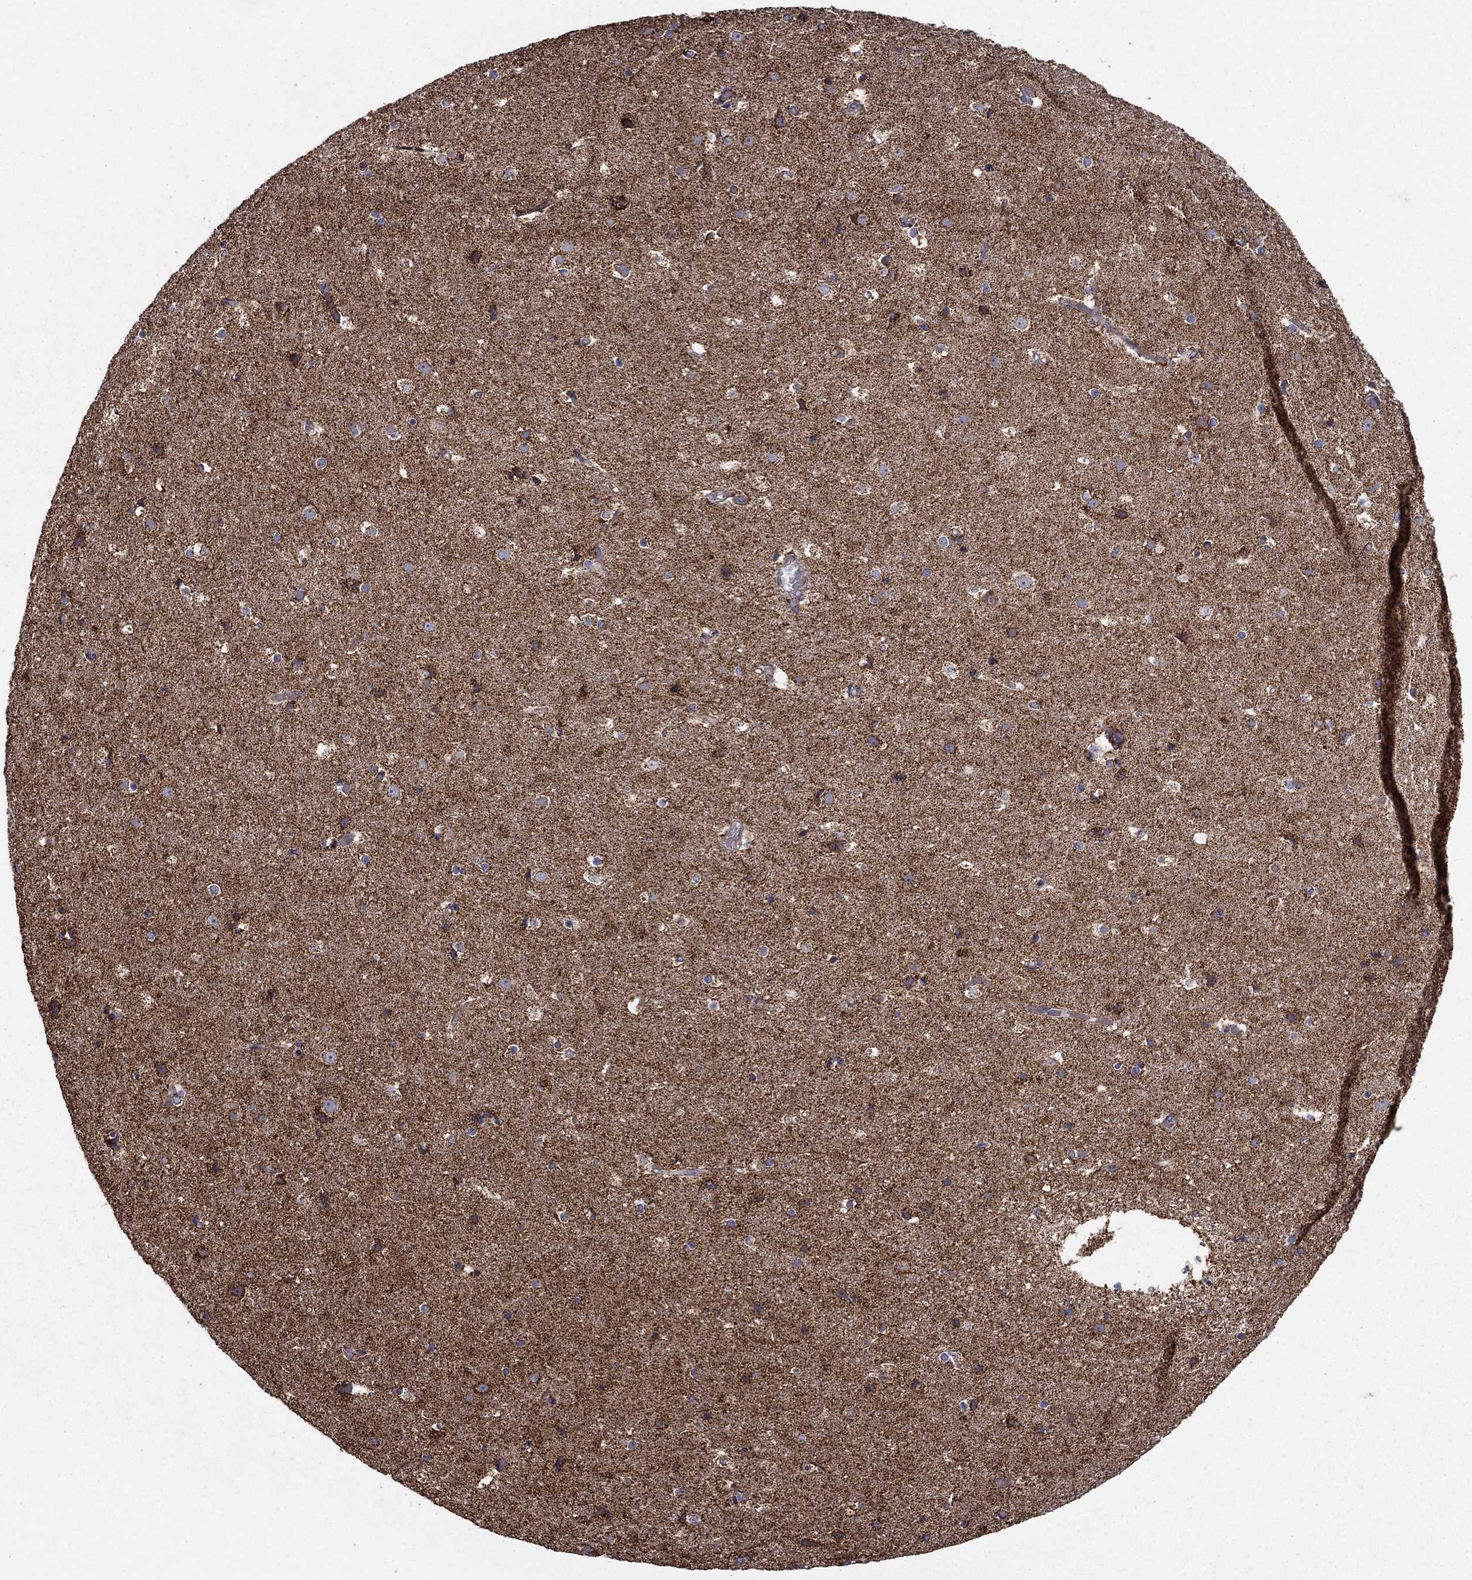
{"staining": {"intensity": "negative", "quantity": "none", "location": "none"}, "tissue": "cerebral cortex", "cell_type": "Endothelial cells", "image_type": "normal", "snomed": [{"axis": "morphology", "description": "Normal tissue, NOS"}, {"axis": "topography", "description": "Cerebral cortex"}], "caption": "DAB (3,3'-diaminobenzidine) immunohistochemical staining of unremarkable human cerebral cortex shows no significant staining in endothelial cells. (Immunohistochemistry, brightfield microscopy, high magnification).", "gene": "NDUFS8", "patient": {"sex": "female", "age": 52}}